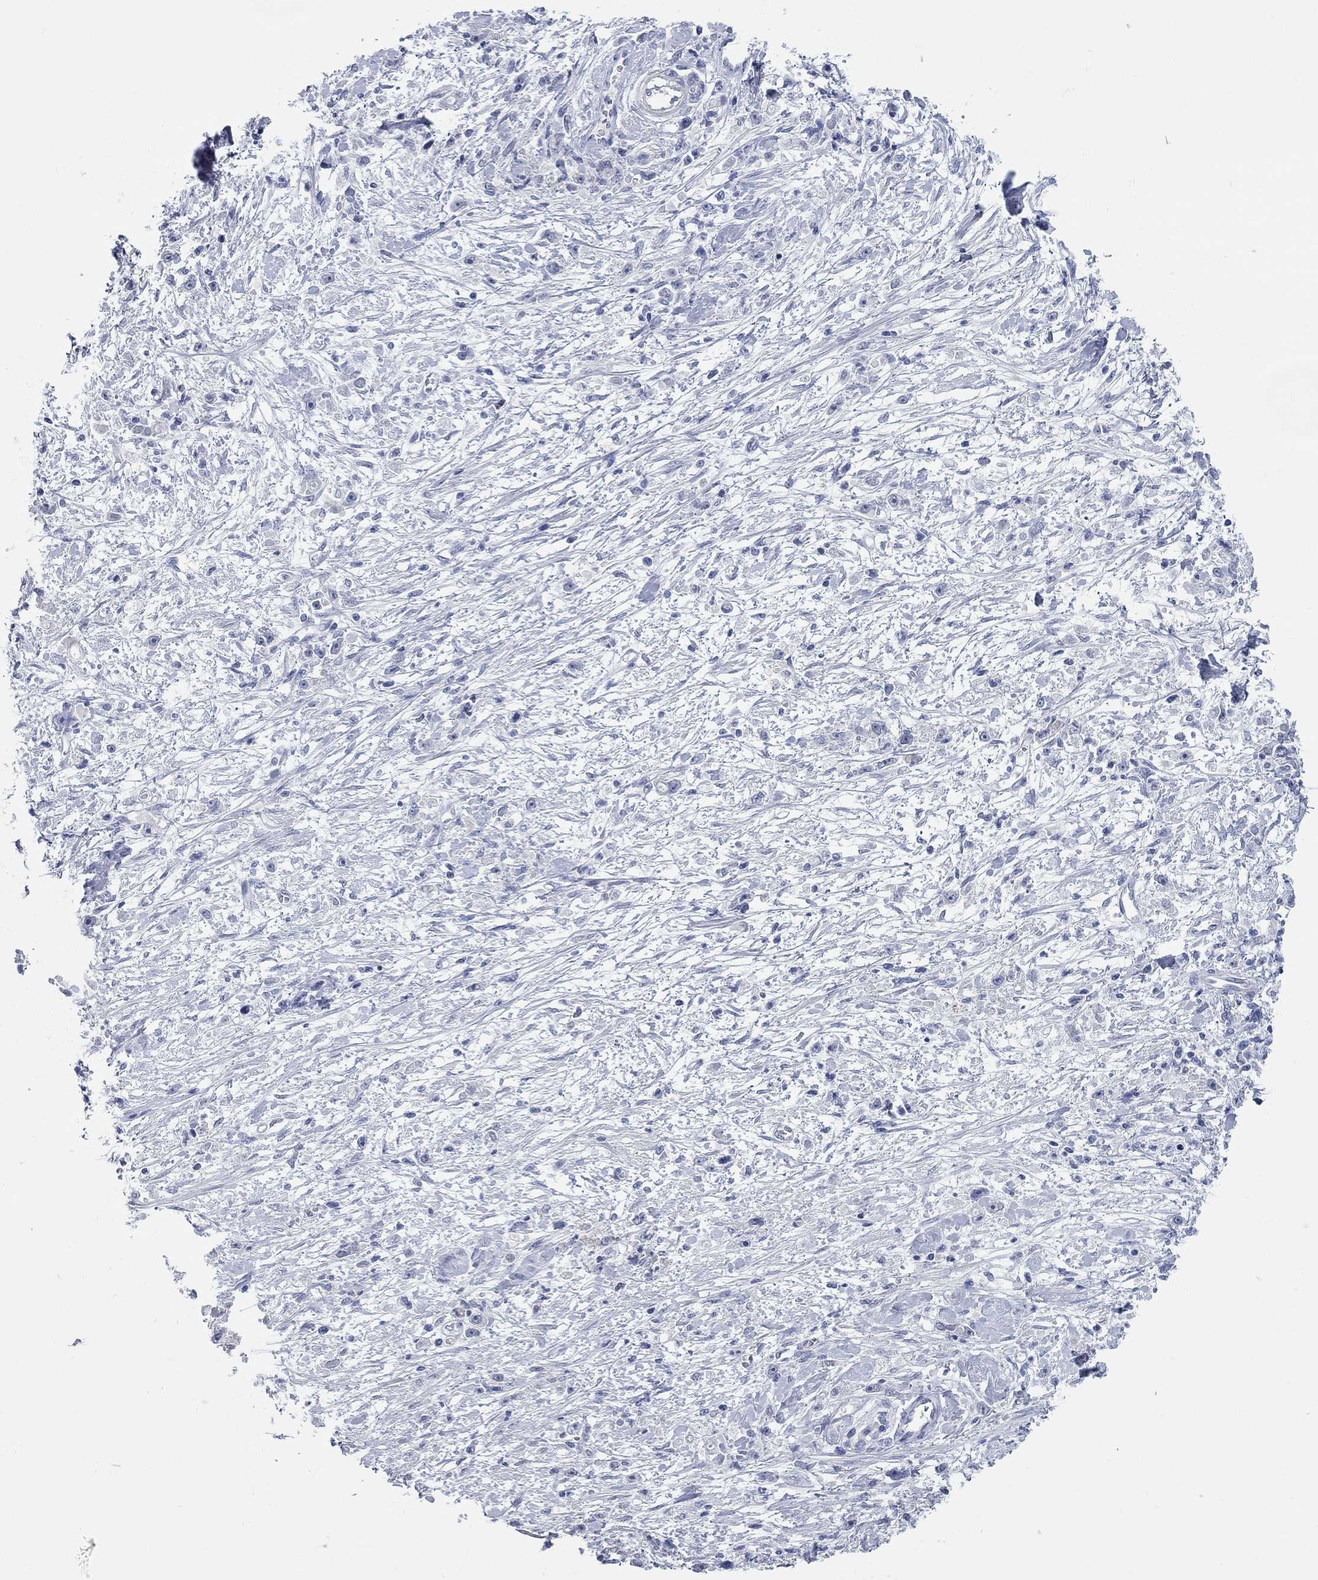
{"staining": {"intensity": "negative", "quantity": "none", "location": "none"}, "tissue": "stomach cancer", "cell_type": "Tumor cells", "image_type": "cancer", "snomed": [{"axis": "morphology", "description": "Adenocarcinoma, NOS"}, {"axis": "topography", "description": "Stomach"}], "caption": "The IHC micrograph has no significant expression in tumor cells of stomach cancer (adenocarcinoma) tissue. The staining is performed using DAB brown chromogen with nuclei counter-stained in using hematoxylin.", "gene": "WASF3", "patient": {"sex": "female", "age": 59}}